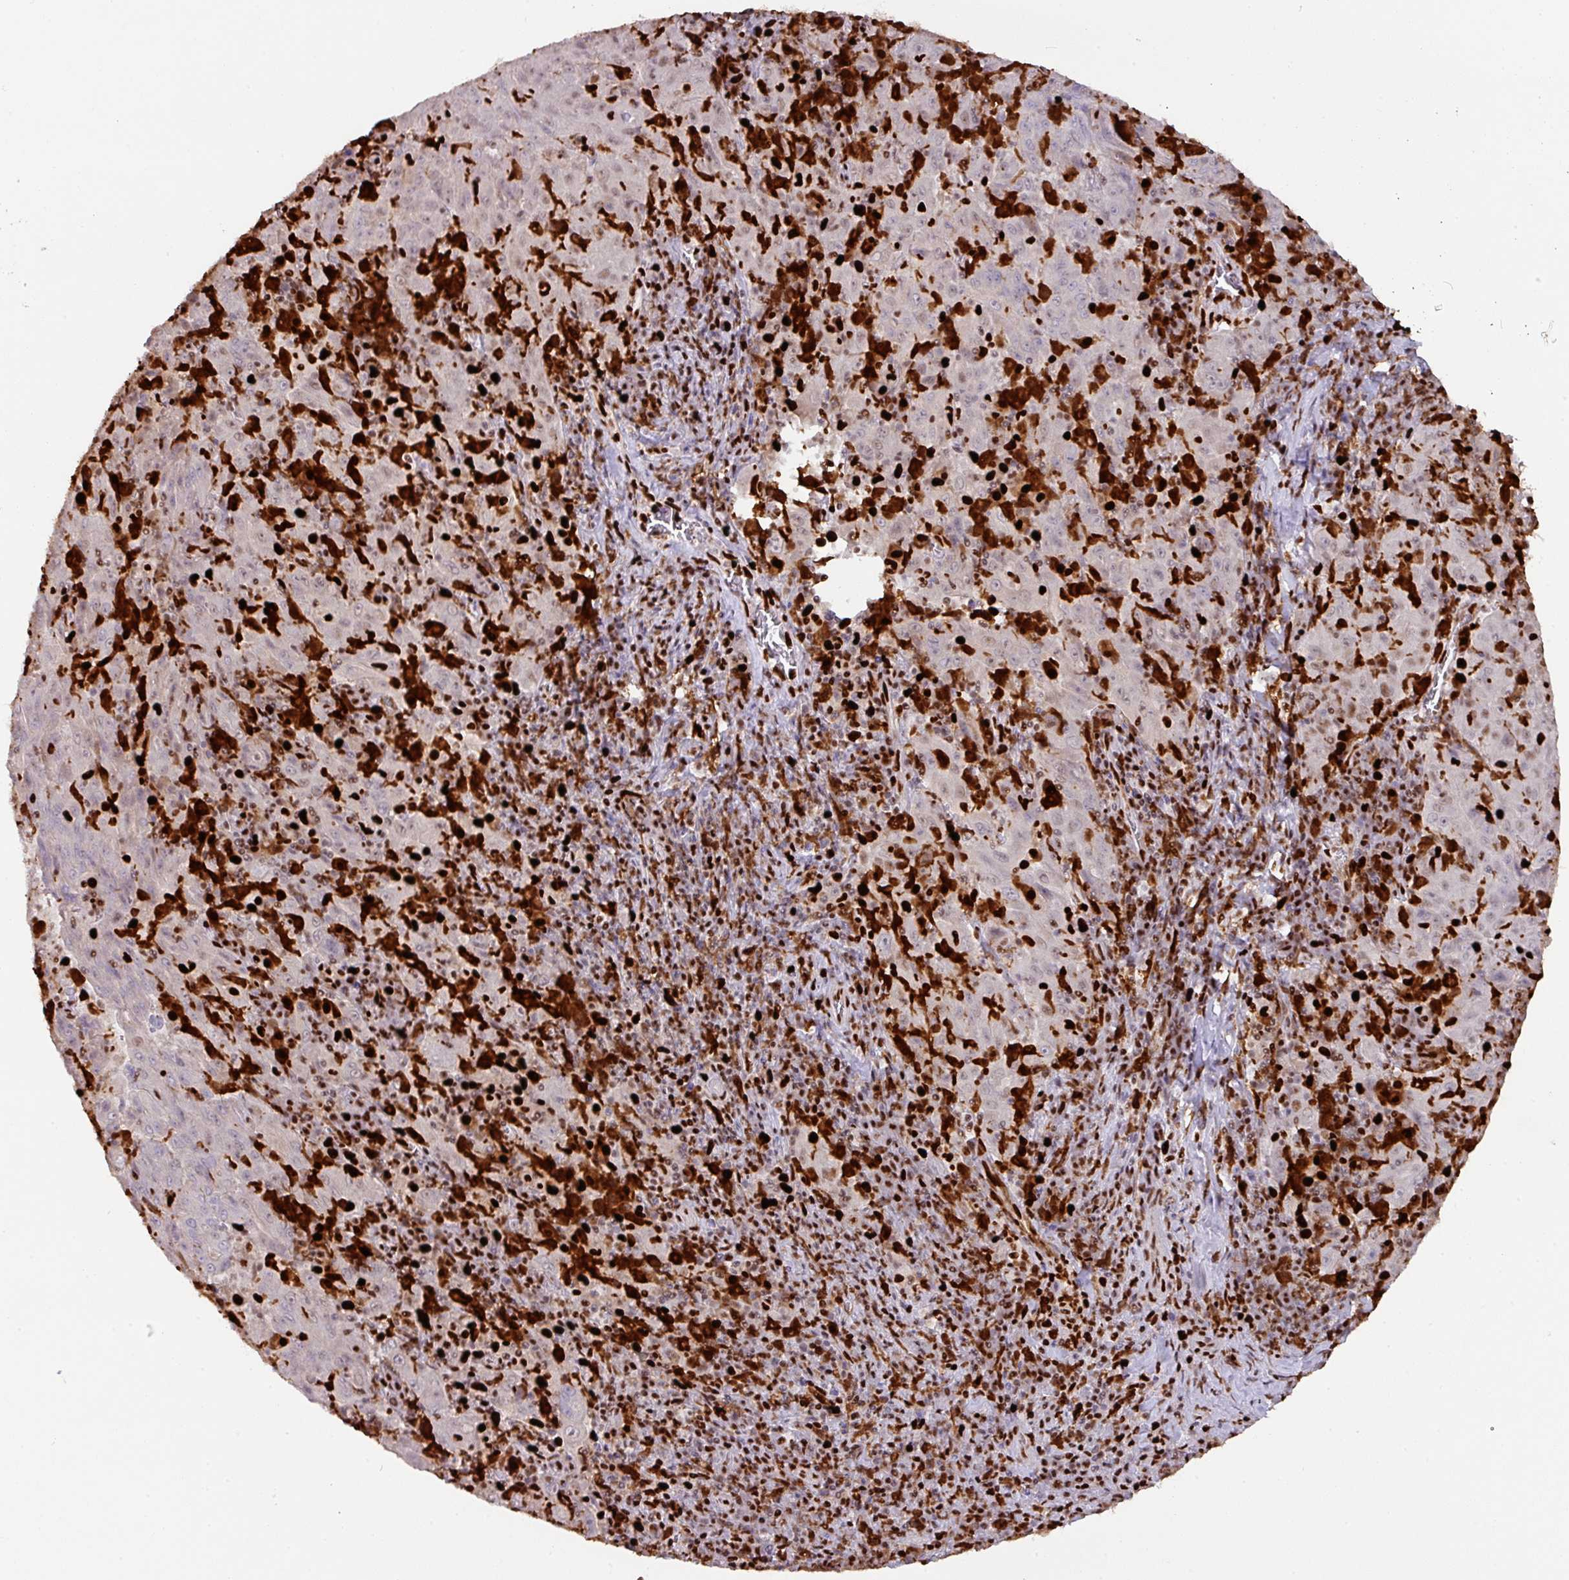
{"staining": {"intensity": "negative", "quantity": "none", "location": "none"}, "tissue": "pancreatic cancer", "cell_type": "Tumor cells", "image_type": "cancer", "snomed": [{"axis": "morphology", "description": "Adenocarcinoma, NOS"}, {"axis": "topography", "description": "Pancreas"}], "caption": "IHC photomicrograph of neoplastic tissue: adenocarcinoma (pancreatic) stained with DAB (3,3'-diaminobenzidine) shows no significant protein staining in tumor cells.", "gene": "SAMHD1", "patient": {"sex": "male", "age": 63}}